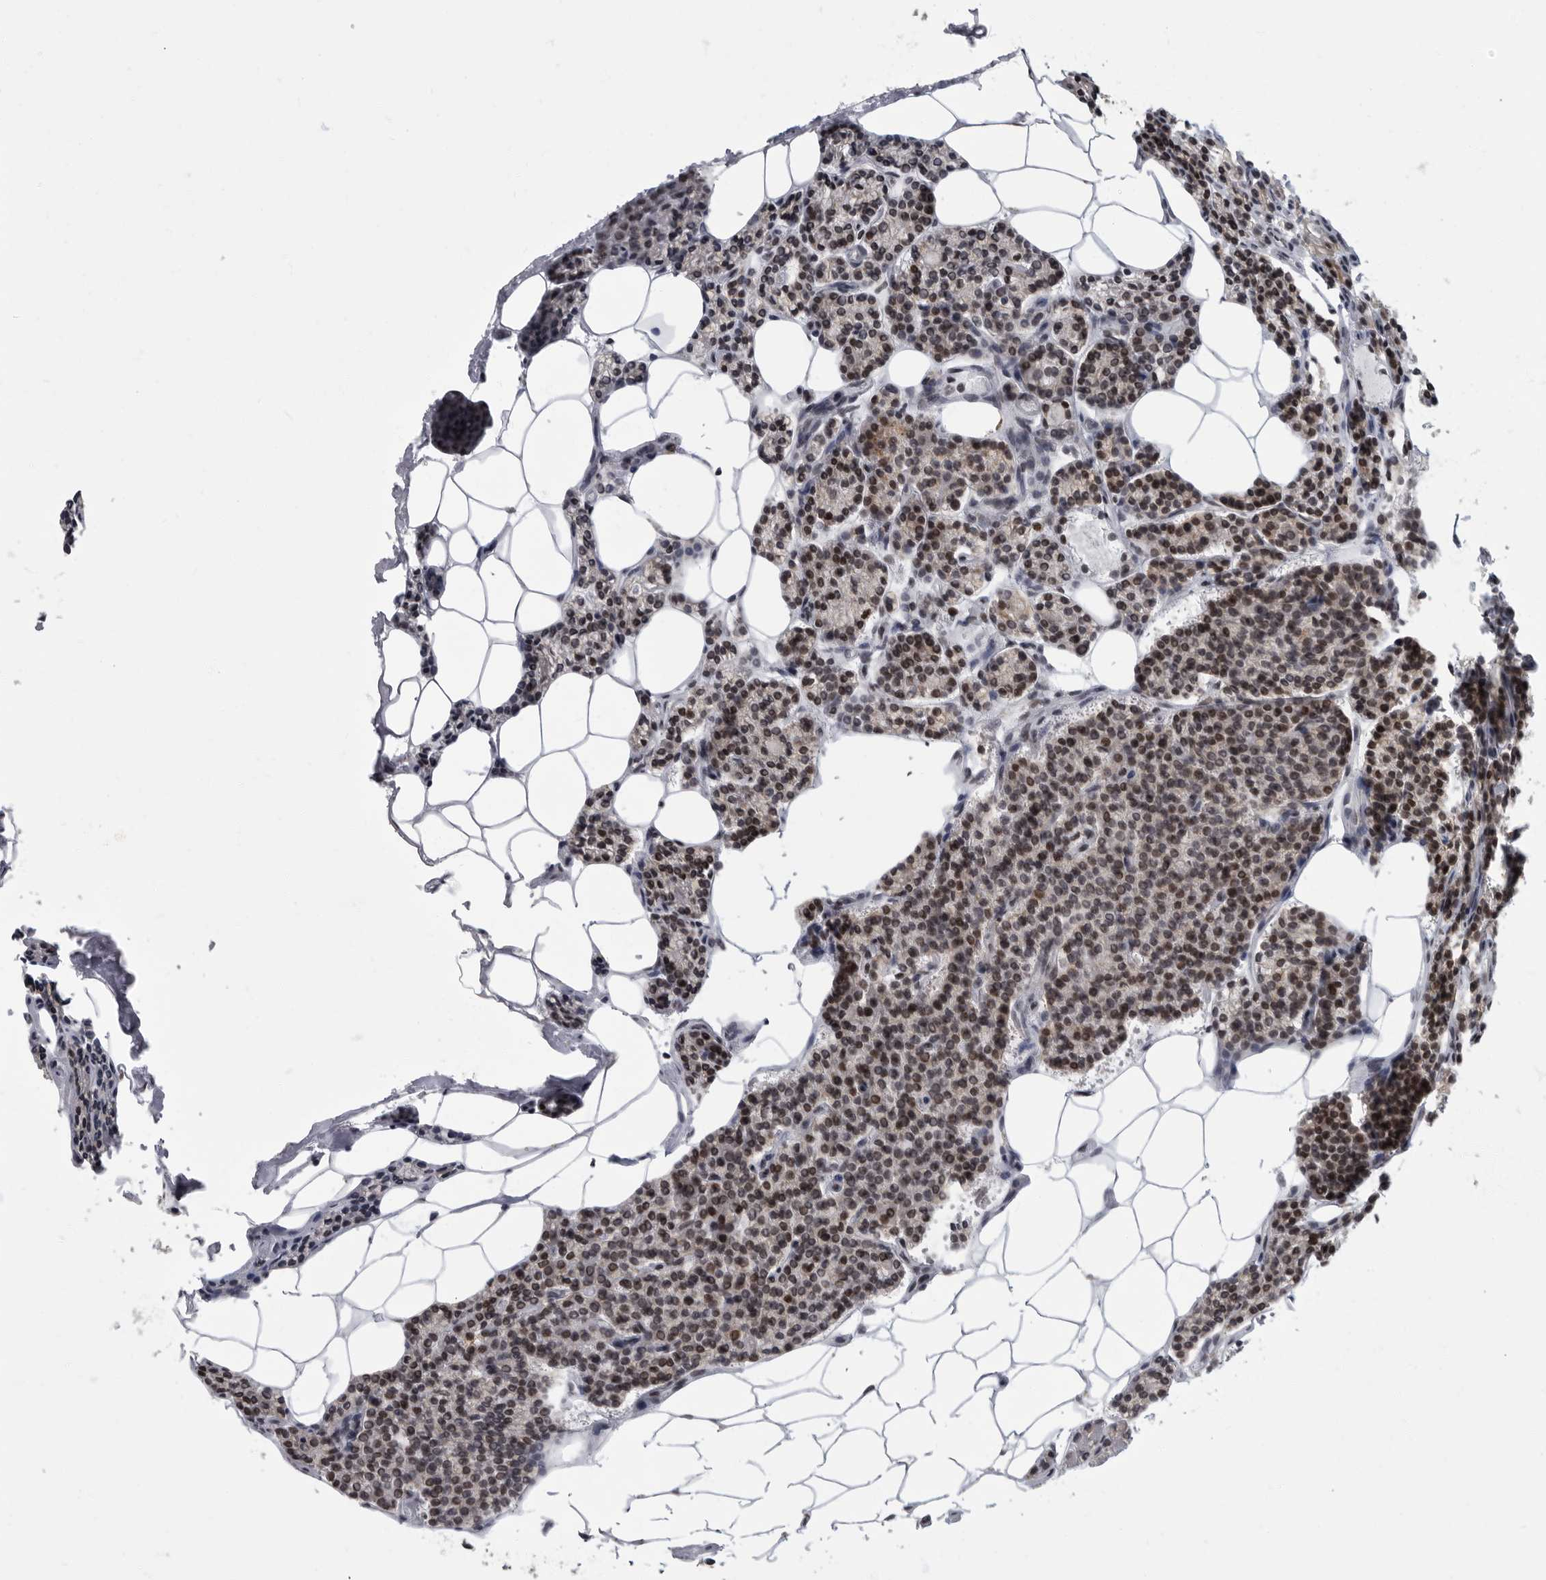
{"staining": {"intensity": "weak", "quantity": ">75%", "location": "nuclear"}, "tissue": "parathyroid gland", "cell_type": "Glandular cells", "image_type": "normal", "snomed": [{"axis": "morphology", "description": "Normal tissue, NOS"}, {"axis": "topography", "description": "Parathyroid gland"}], "caption": "Immunohistochemistry (IHC) image of unremarkable human parathyroid gland stained for a protein (brown), which displays low levels of weak nuclear positivity in about >75% of glandular cells.", "gene": "EVI5", "patient": {"sex": "male", "age": 83}}